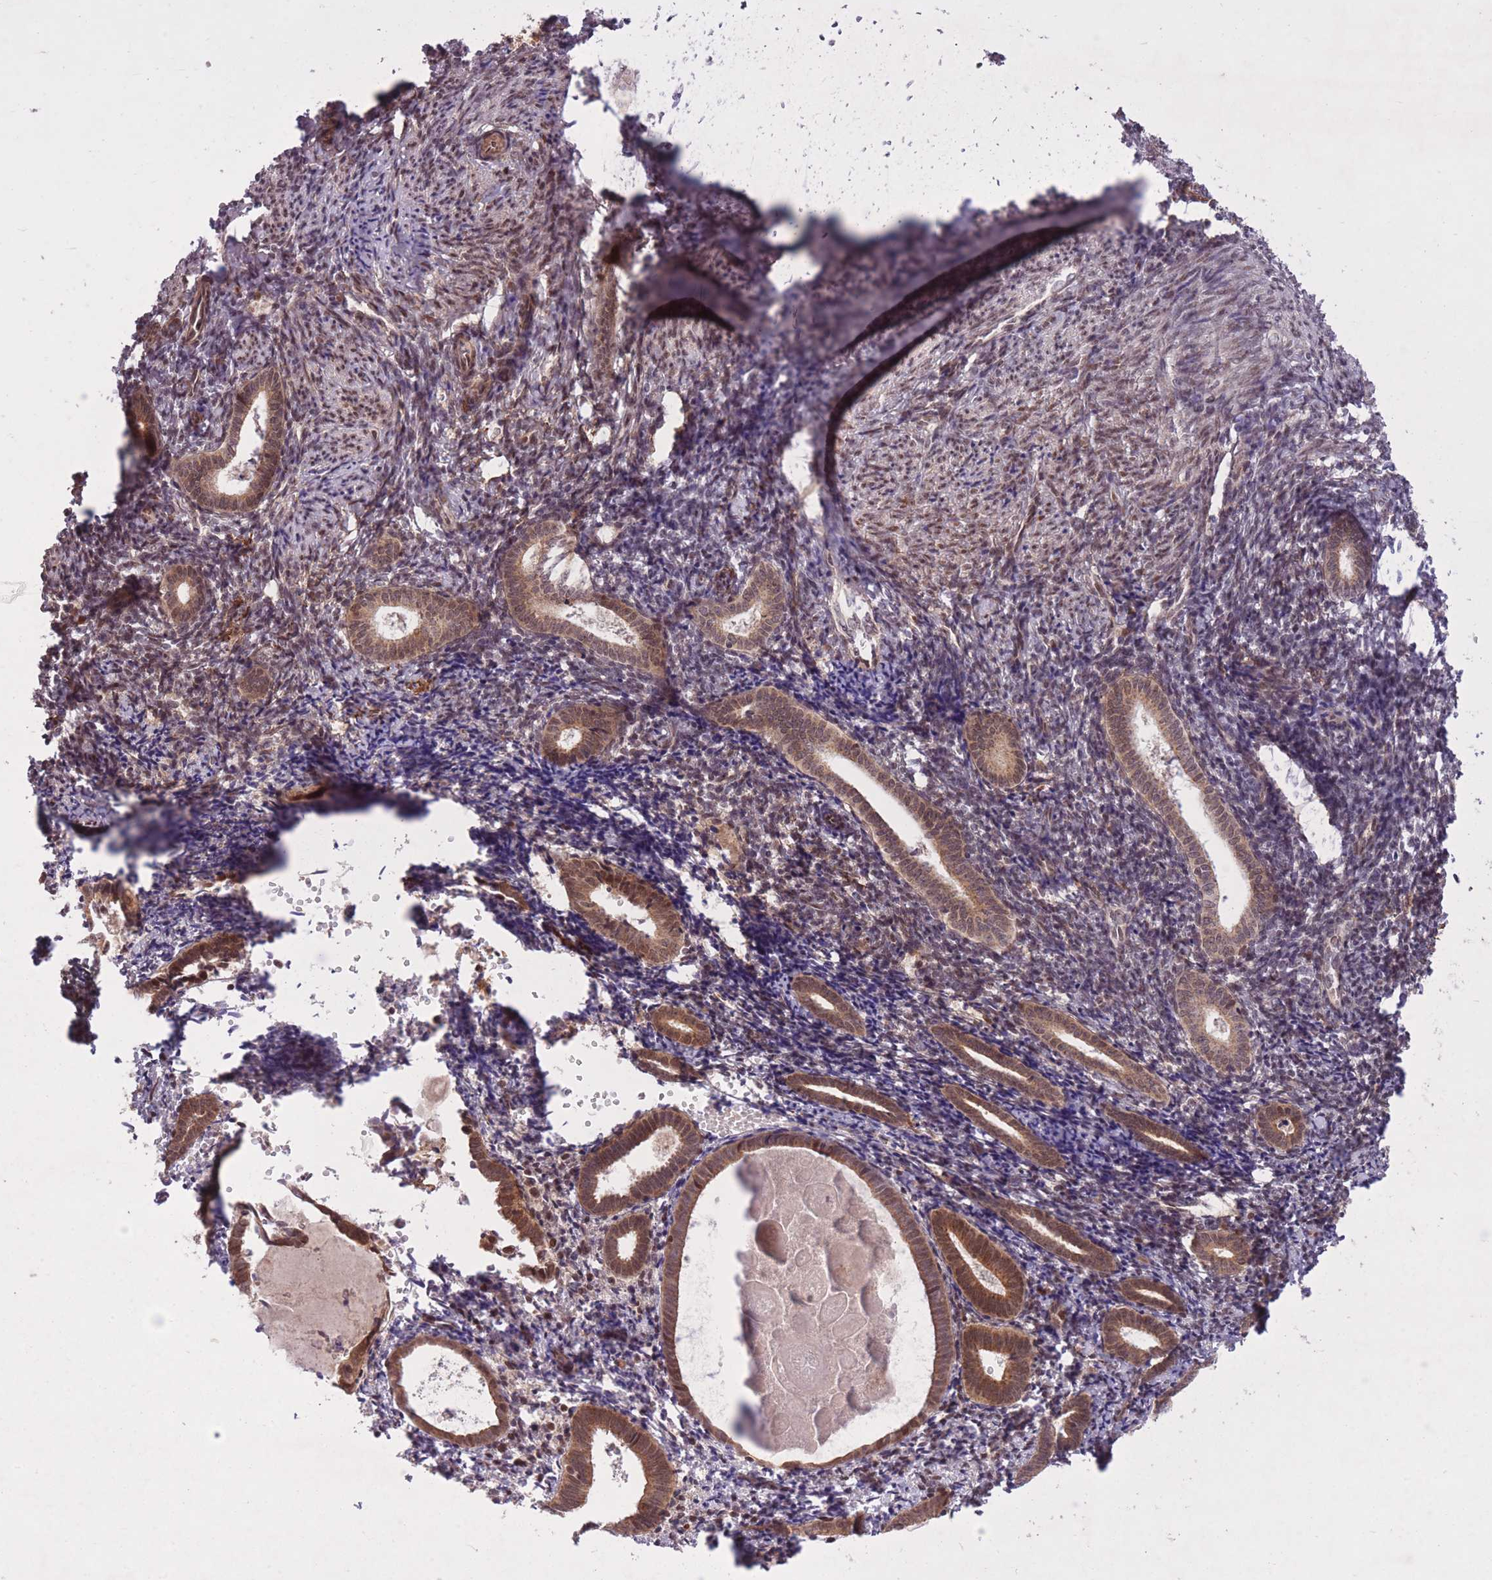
{"staining": {"intensity": "moderate", "quantity": "25%-75%", "location": "cytoplasmic/membranous,nuclear"}, "tissue": "endometrium", "cell_type": "Cells in endometrial stroma", "image_type": "normal", "snomed": [{"axis": "morphology", "description": "Normal tissue, NOS"}, {"axis": "topography", "description": "Endometrium"}], "caption": "Endometrium stained with IHC exhibits moderate cytoplasmic/membranous,nuclear expression in approximately 25%-75% of cells in endometrial stroma.", "gene": "ZNF391", "patient": {"sex": "female", "age": 54}}